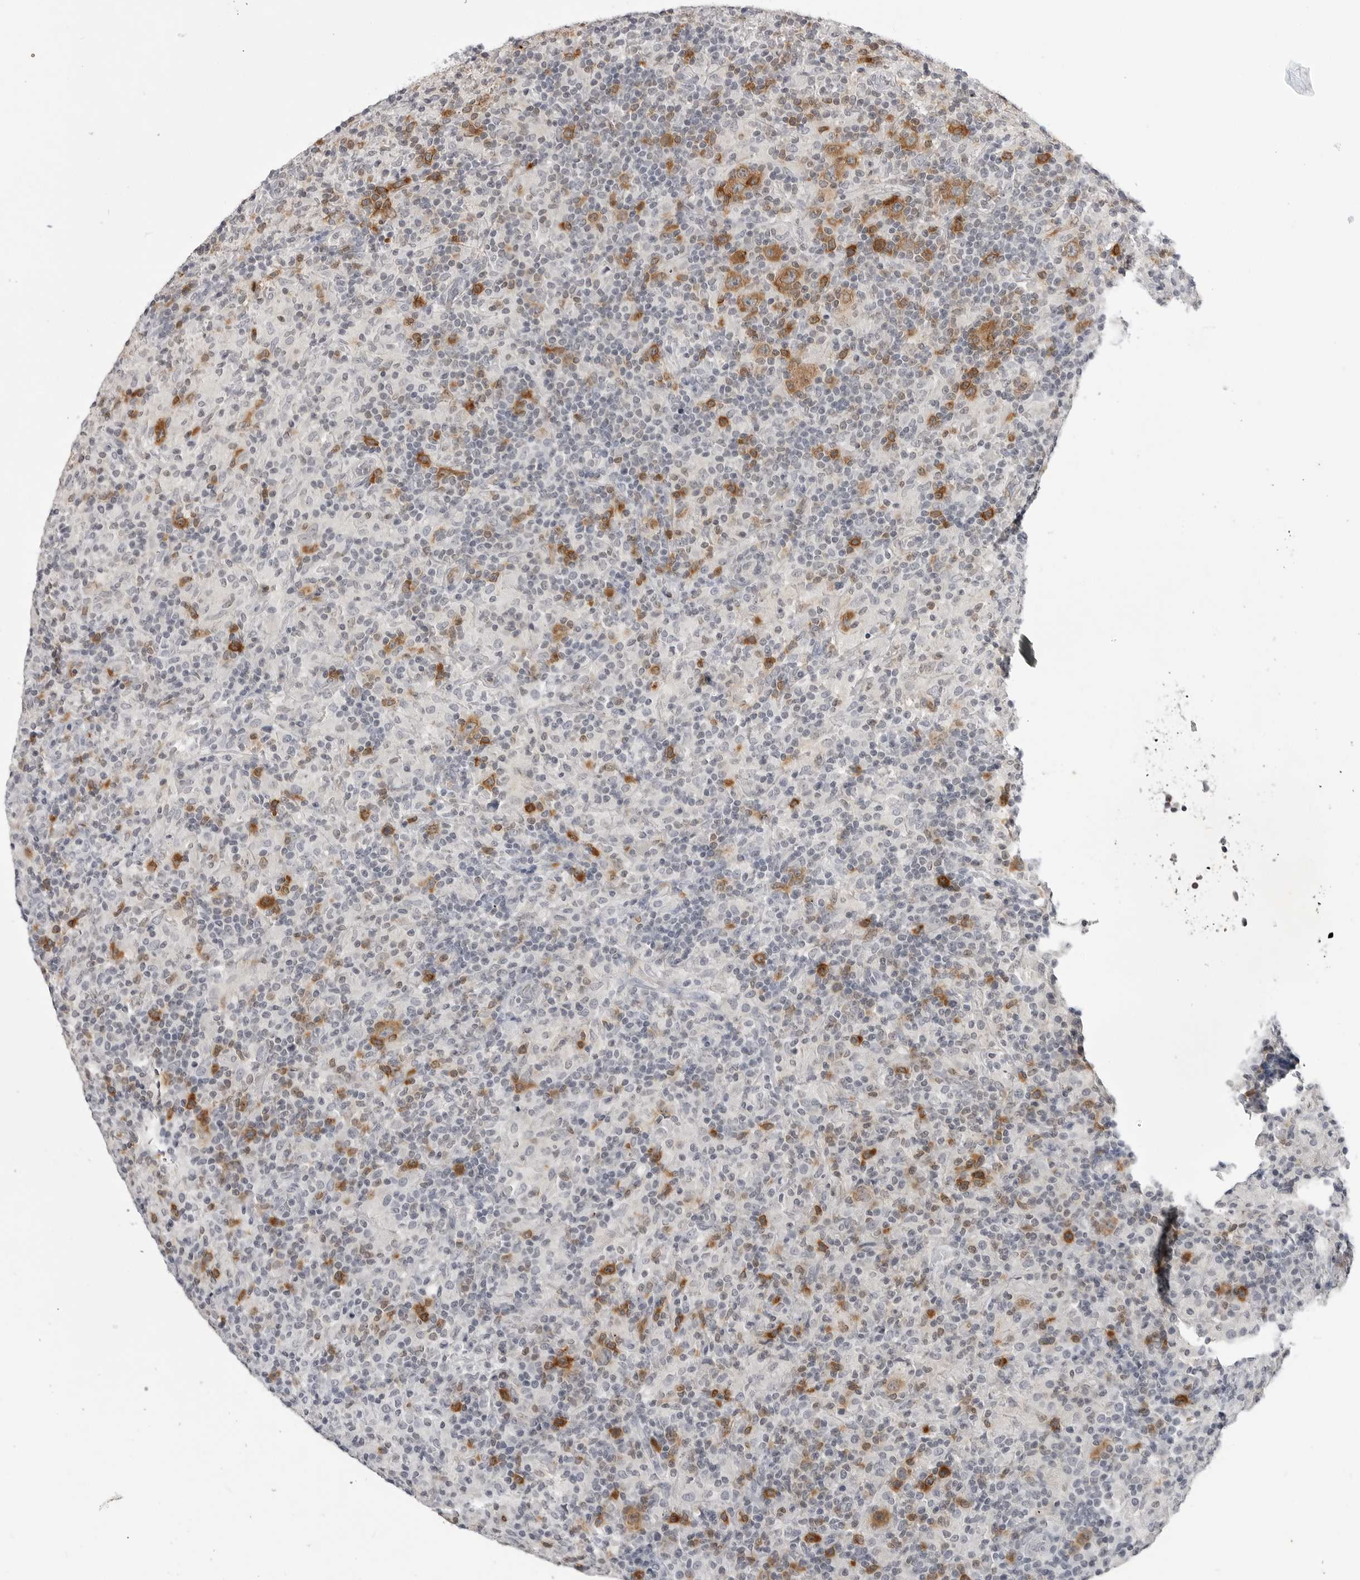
{"staining": {"intensity": "moderate", "quantity": ">75%", "location": "cytoplasmic/membranous"}, "tissue": "lymphoma", "cell_type": "Tumor cells", "image_type": "cancer", "snomed": [{"axis": "morphology", "description": "Hodgkin's disease, NOS"}, {"axis": "topography", "description": "Lymph node"}], "caption": "Moderate cytoplasmic/membranous expression for a protein is present in approximately >75% of tumor cells of Hodgkin's disease using IHC.", "gene": "RRM1", "patient": {"sex": "male", "age": 70}}